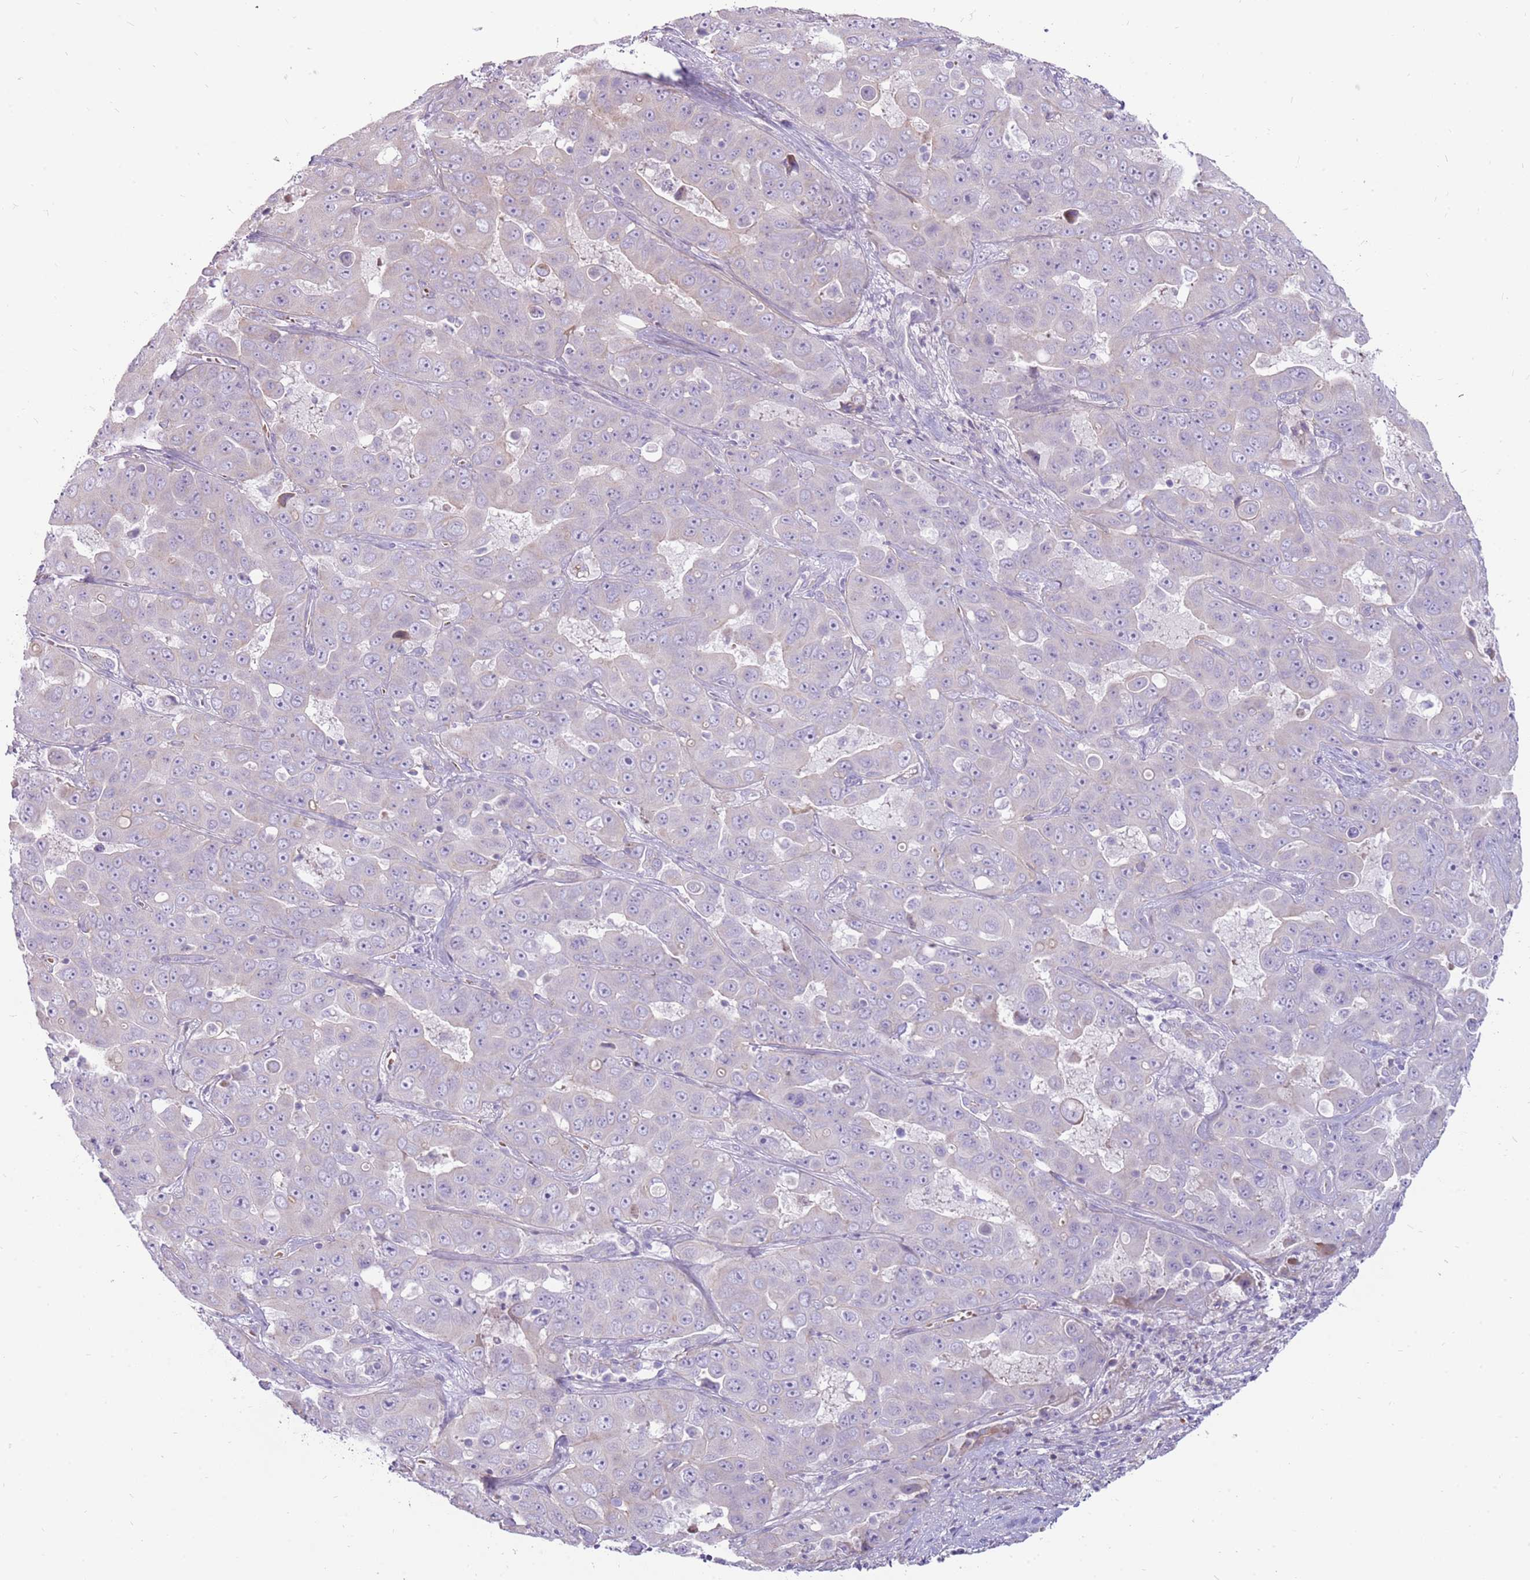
{"staining": {"intensity": "negative", "quantity": "none", "location": "none"}, "tissue": "liver cancer", "cell_type": "Tumor cells", "image_type": "cancer", "snomed": [{"axis": "morphology", "description": "Cholangiocarcinoma"}, {"axis": "topography", "description": "Liver"}], "caption": "Protein analysis of liver cancer (cholangiocarcinoma) exhibits no significant positivity in tumor cells.", "gene": "MCUB", "patient": {"sex": "female", "age": 52}}